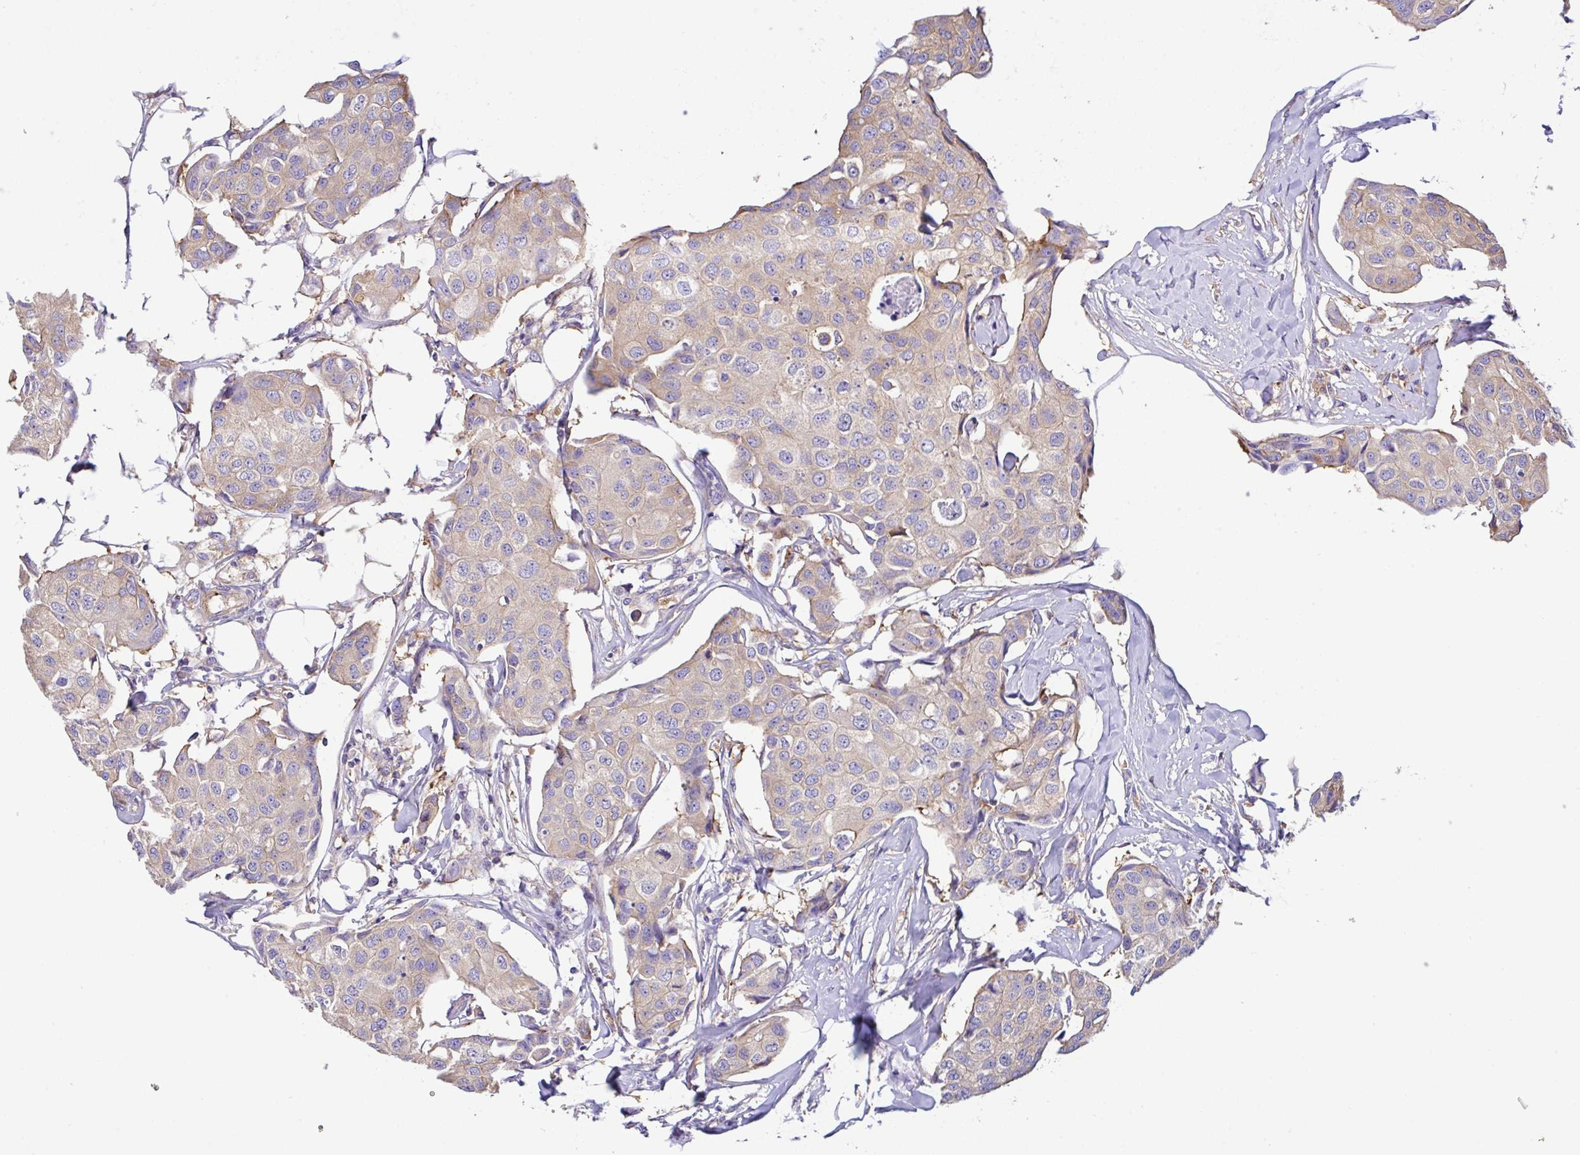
{"staining": {"intensity": "weak", "quantity": "25%-75%", "location": "cytoplasmic/membranous"}, "tissue": "breast cancer", "cell_type": "Tumor cells", "image_type": "cancer", "snomed": [{"axis": "morphology", "description": "Duct carcinoma"}, {"axis": "topography", "description": "Breast"}, {"axis": "topography", "description": "Lymph node"}], "caption": "Human breast cancer (invasive ductal carcinoma) stained with a protein marker displays weak staining in tumor cells.", "gene": "GFPT2", "patient": {"sex": "female", "age": 80}}